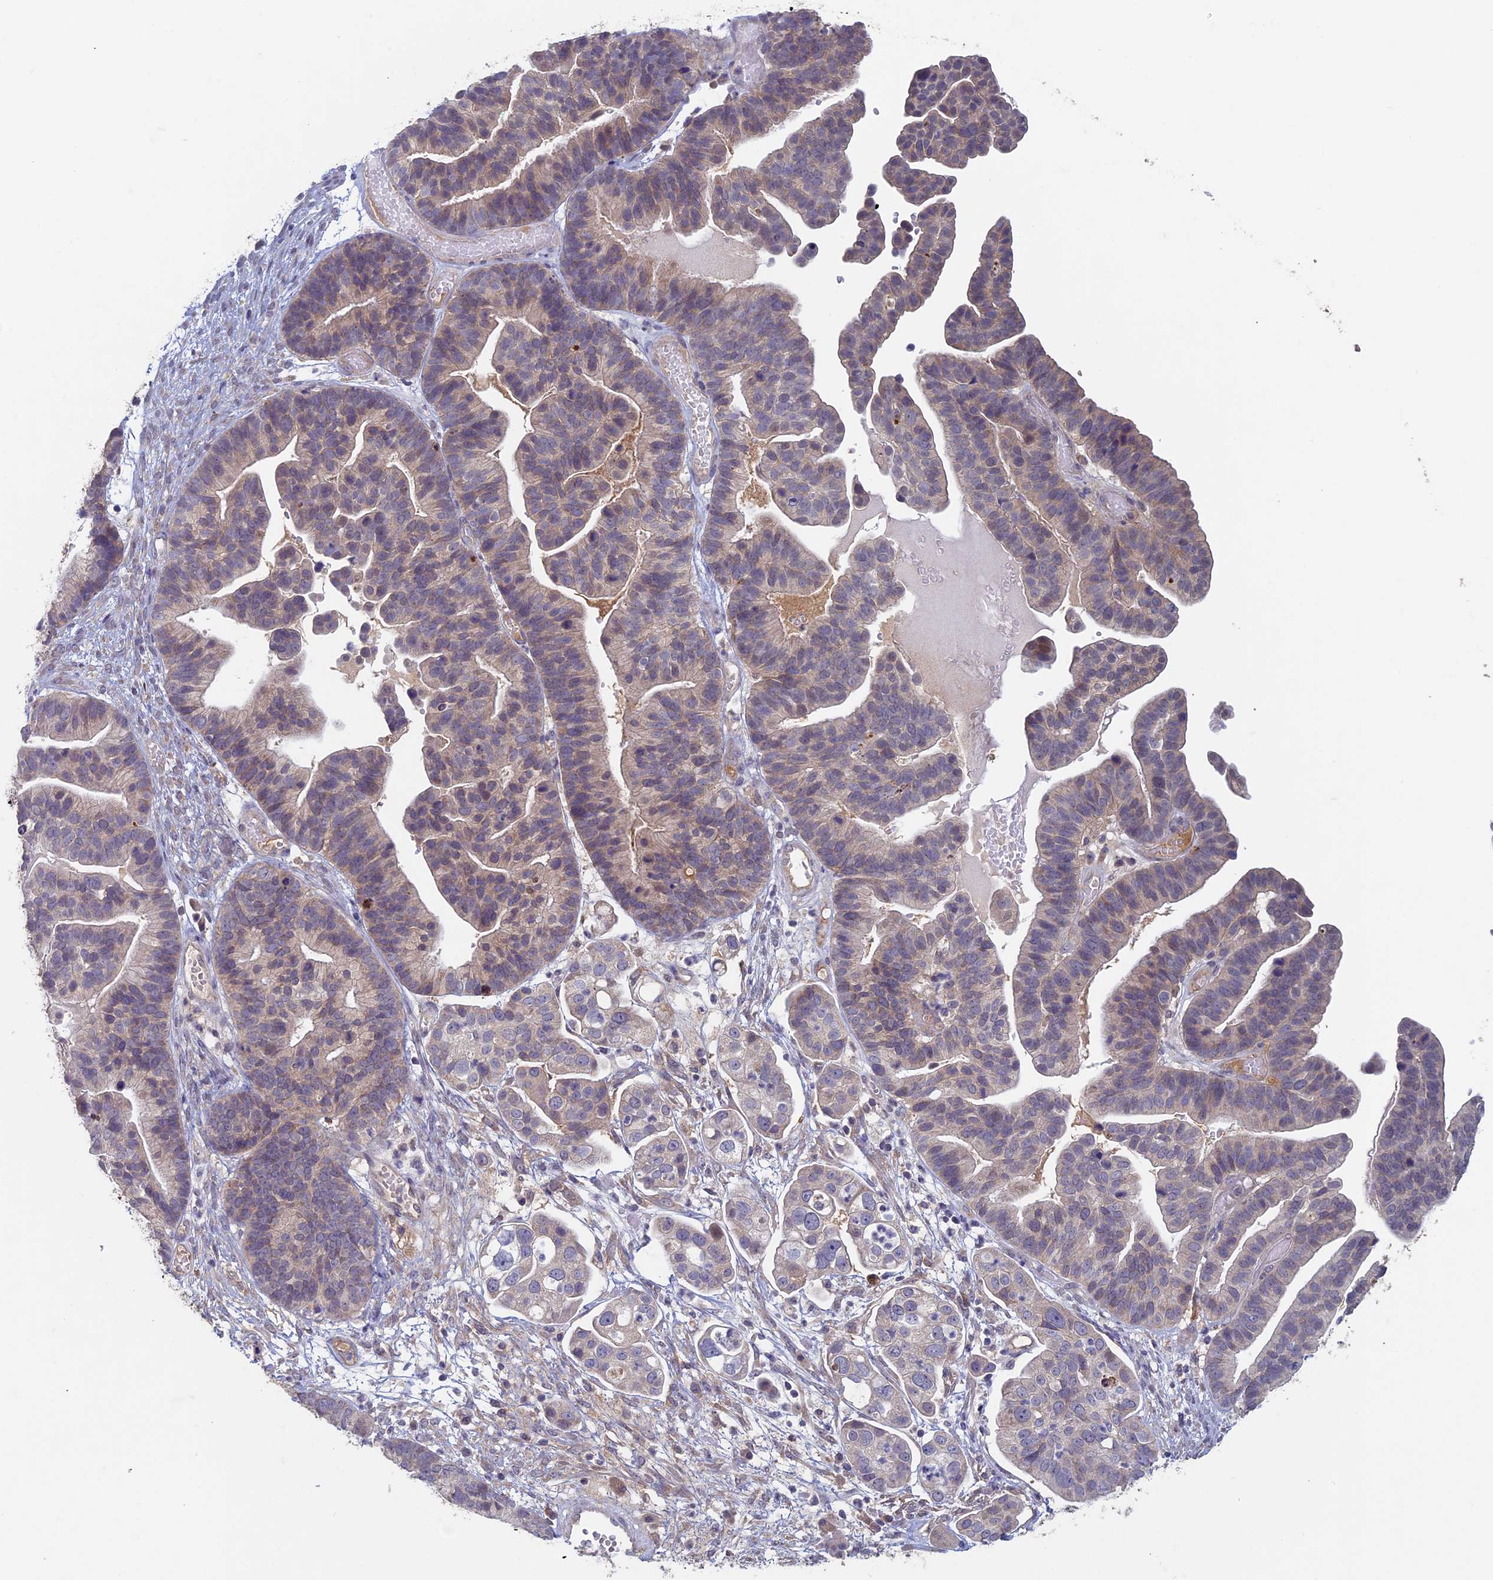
{"staining": {"intensity": "weak", "quantity": "<25%", "location": "cytoplasmic/membranous"}, "tissue": "ovarian cancer", "cell_type": "Tumor cells", "image_type": "cancer", "snomed": [{"axis": "morphology", "description": "Cystadenocarcinoma, serous, NOS"}, {"axis": "topography", "description": "Ovary"}], "caption": "Immunohistochemistry image of neoplastic tissue: ovarian cancer stained with DAB (3,3'-diaminobenzidine) displays no significant protein staining in tumor cells. Brightfield microscopy of immunohistochemistry stained with DAB (brown) and hematoxylin (blue), captured at high magnification.", "gene": "RCCD1", "patient": {"sex": "female", "age": 56}}